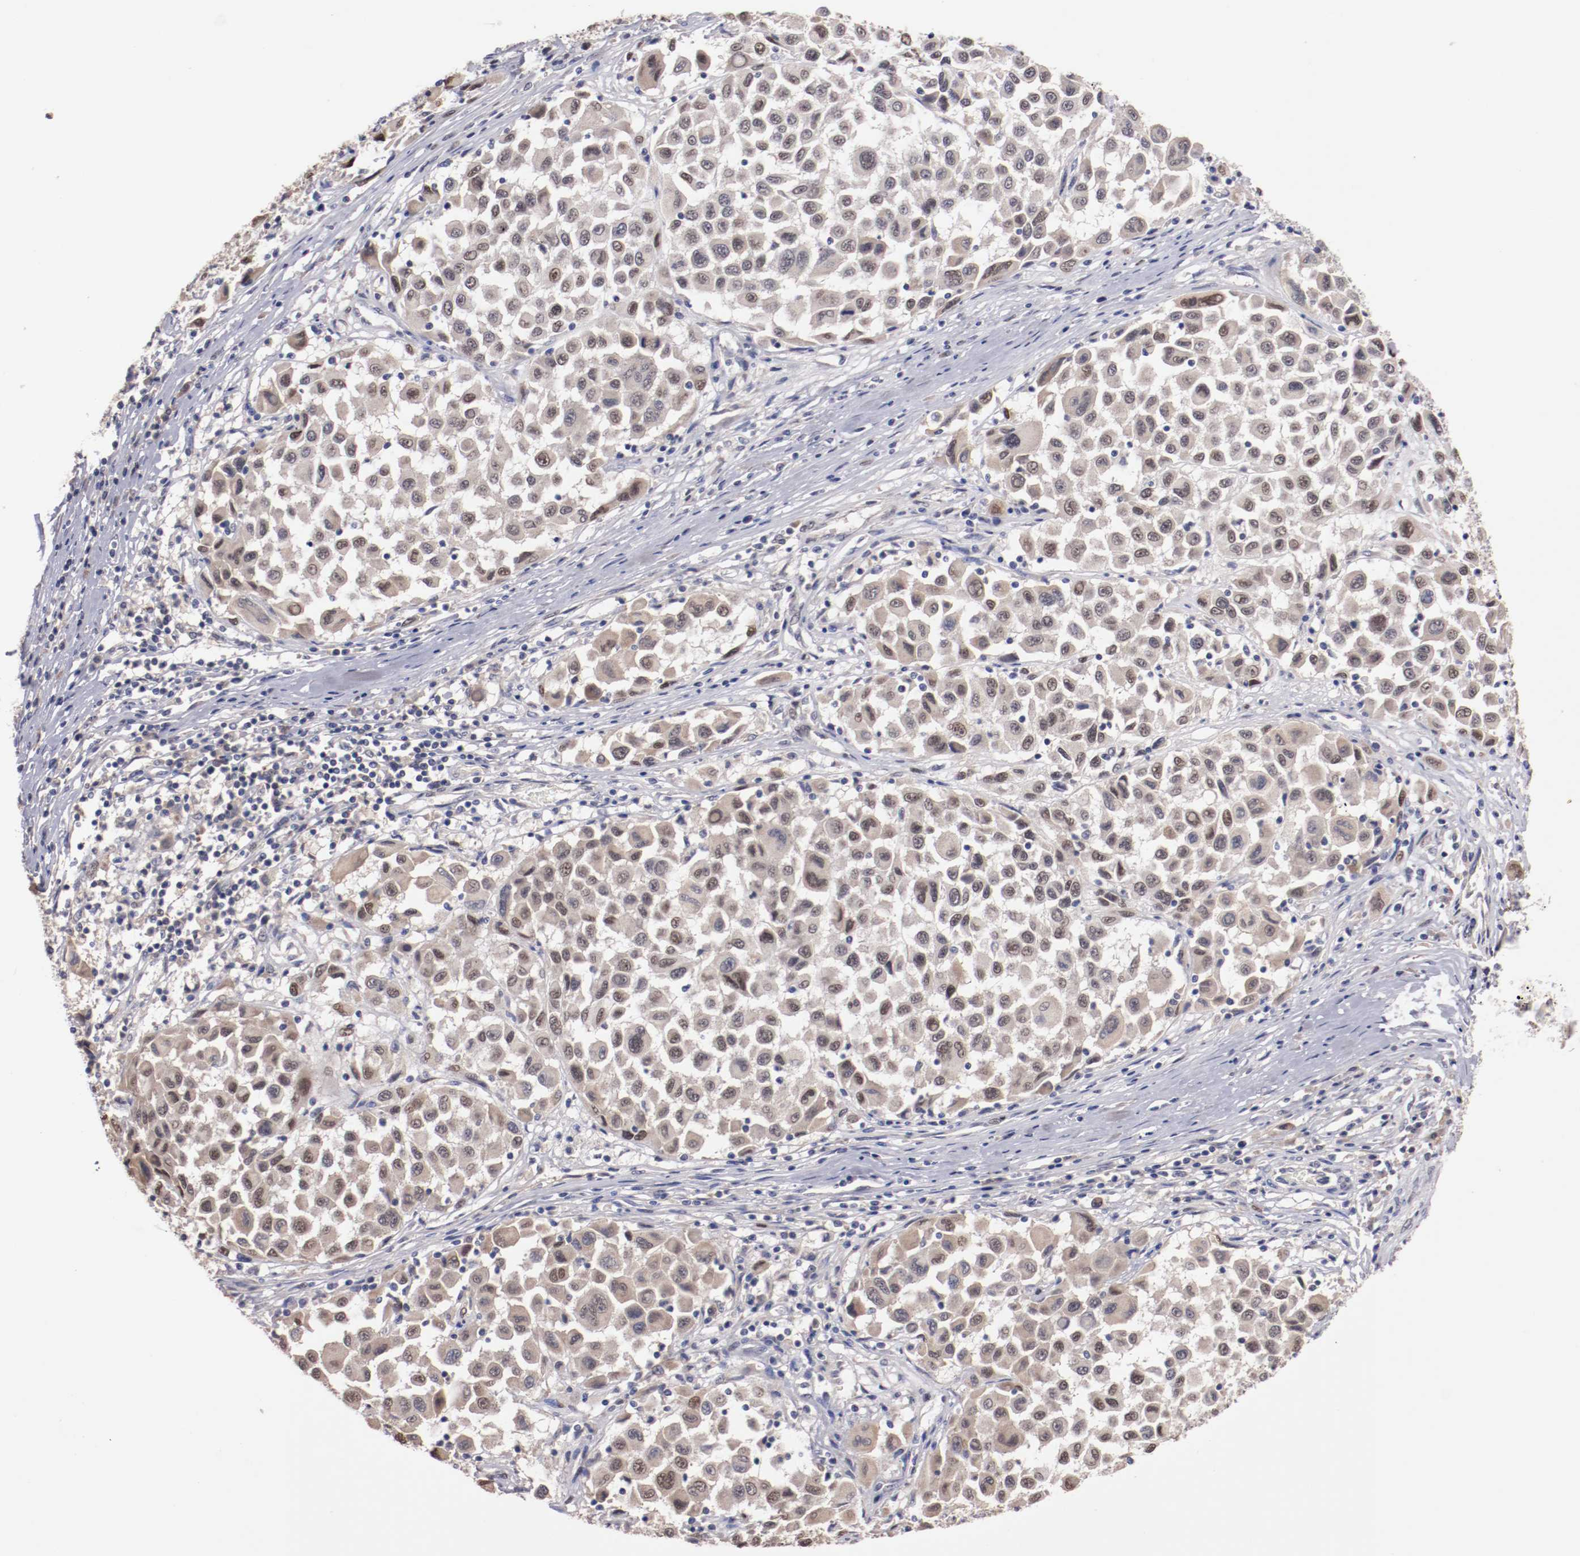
{"staining": {"intensity": "weak", "quantity": "25%-75%", "location": "cytoplasmic/membranous,nuclear"}, "tissue": "melanoma", "cell_type": "Tumor cells", "image_type": "cancer", "snomed": [{"axis": "morphology", "description": "Malignant melanoma, Metastatic site"}, {"axis": "topography", "description": "Lymph node"}], "caption": "A photomicrograph of melanoma stained for a protein reveals weak cytoplasmic/membranous and nuclear brown staining in tumor cells.", "gene": "FAM81A", "patient": {"sex": "male", "age": 61}}